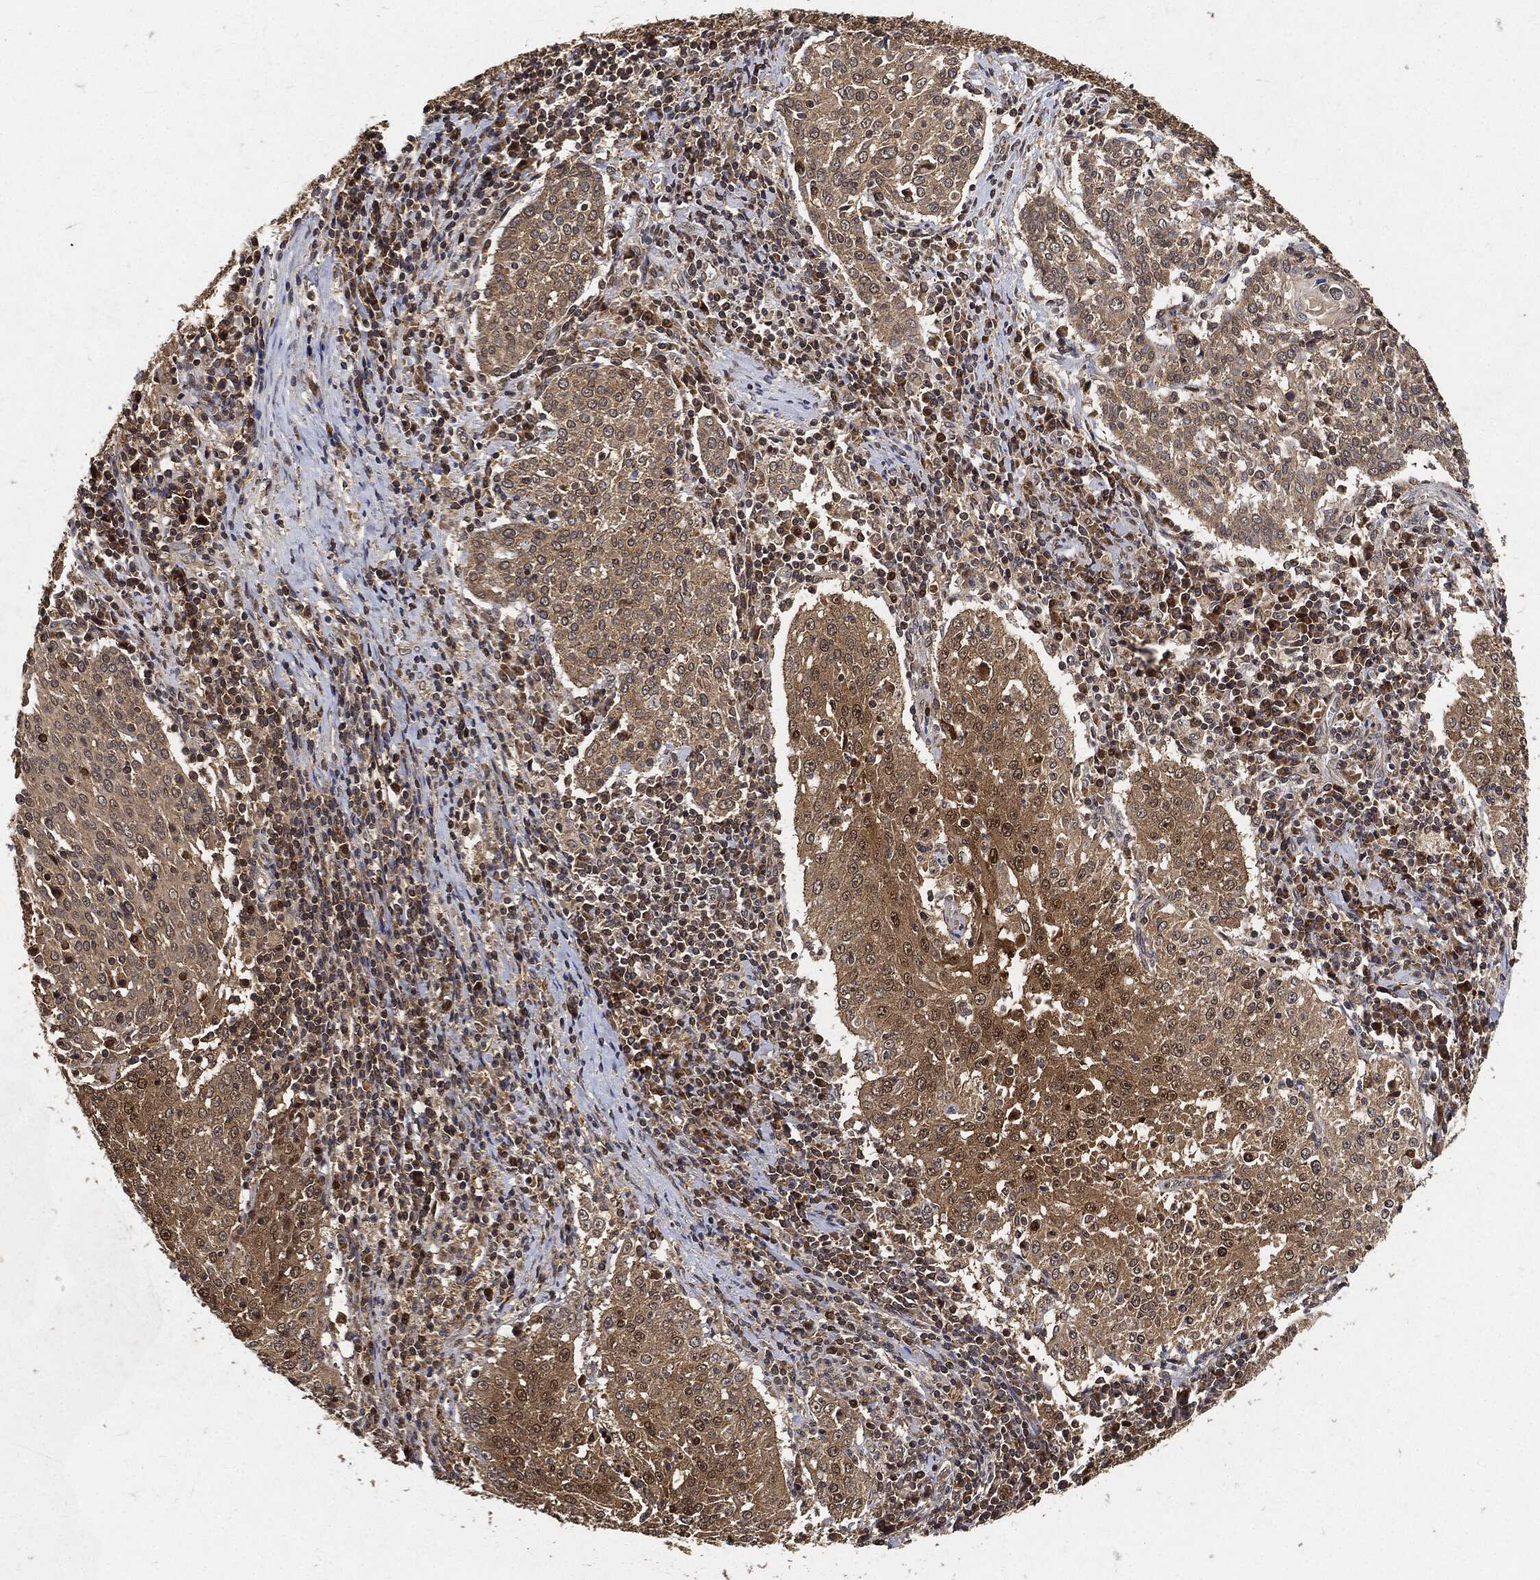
{"staining": {"intensity": "moderate", "quantity": "25%-75%", "location": "cytoplasmic/membranous"}, "tissue": "cervical cancer", "cell_type": "Tumor cells", "image_type": "cancer", "snomed": [{"axis": "morphology", "description": "Squamous cell carcinoma, NOS"}, {"axis": "topography", "description": "Cervix"}], "caption": "This photomicrograph exhibits cervical cancer stained with immunohistochemistry (IHC) to label a protein in brown. The cytoplasmic/membranous of tumor cells show moderate positivity for the protein. Nuclei are counter-stained blue.", "gene": "ZNF226", "patient": {"sex": "female", "age": 41}}